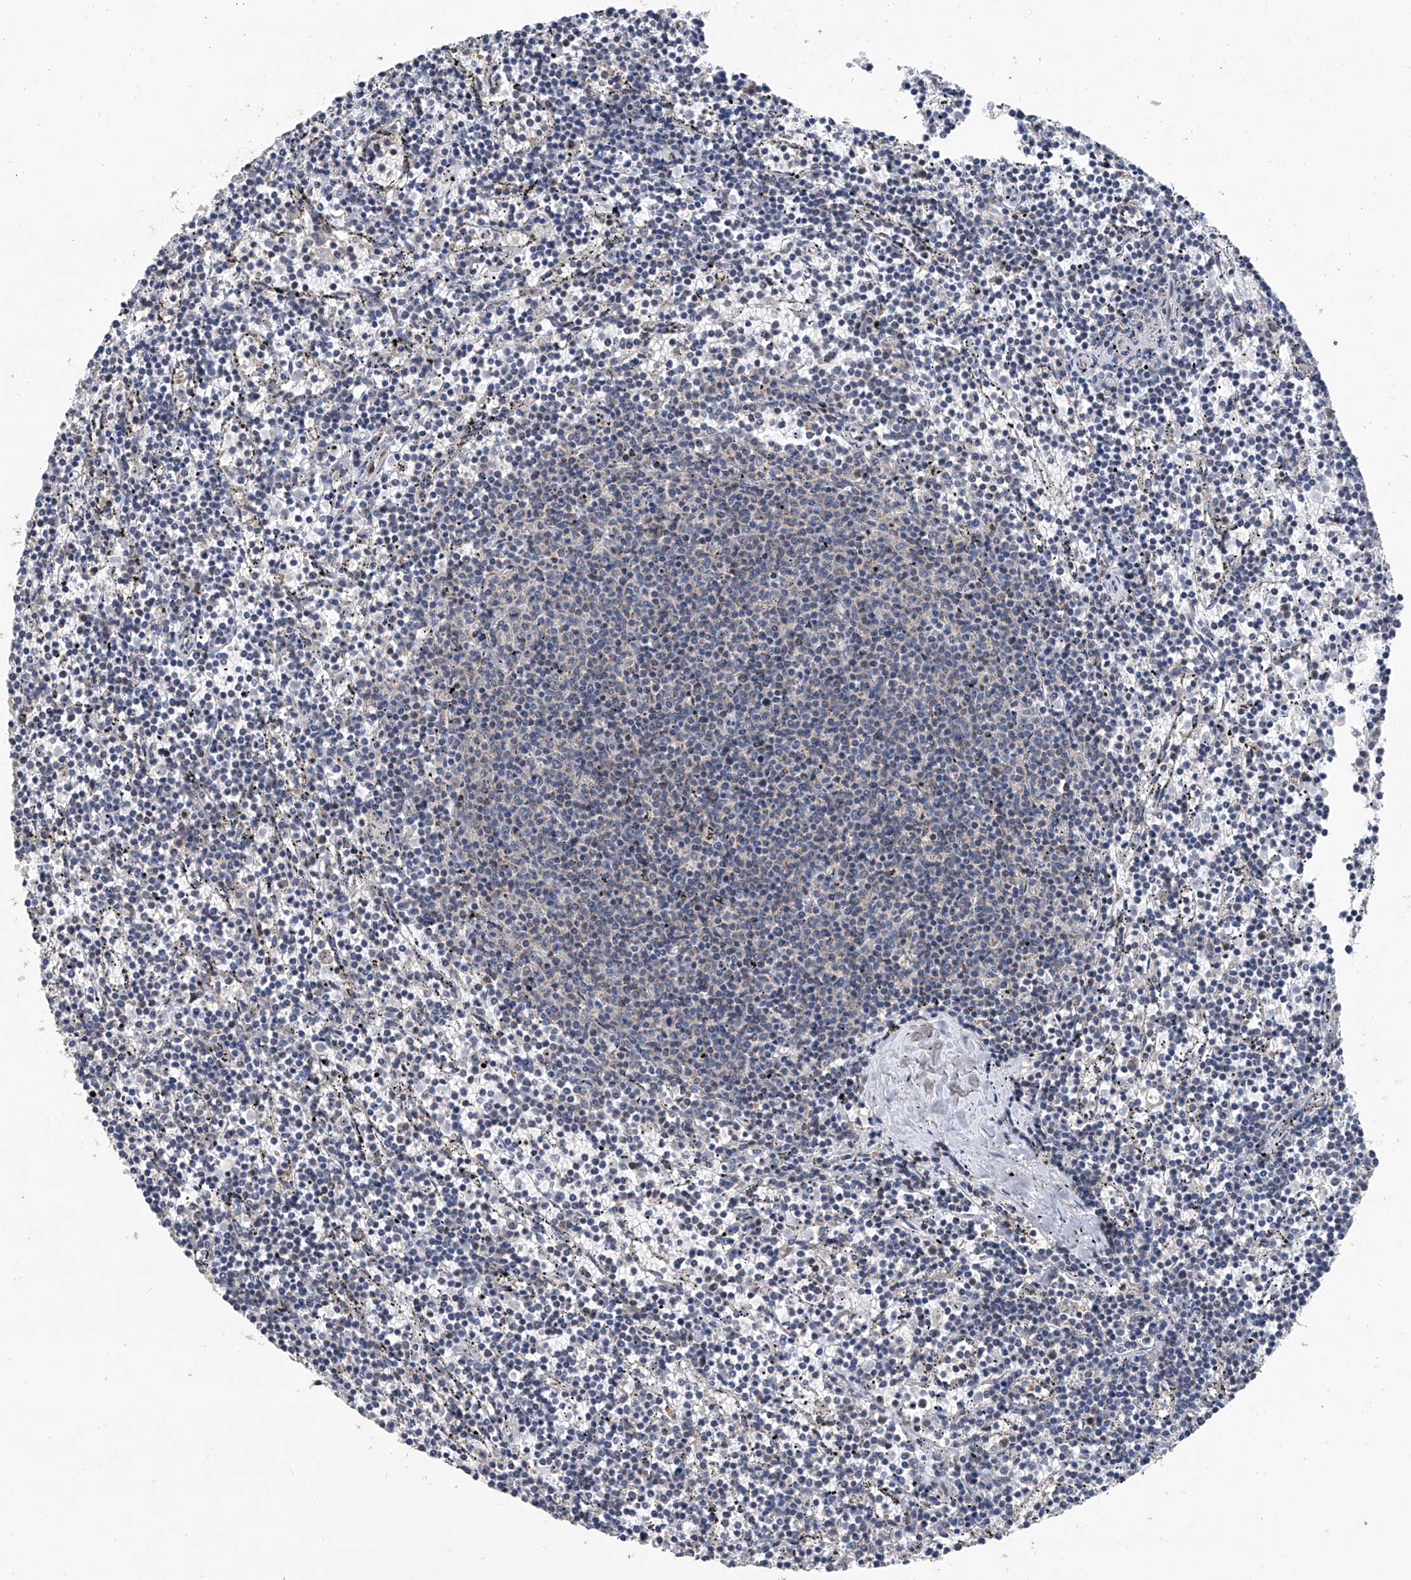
{"staining": {"intensity": "negative", "quantity": "none", "location": "none"}, "tissue": "lymphoma", "cell_type": "Tumor cells", "image_type": "cancer", "snomed": [{"axis": "morphology", "description": "Malignant lymphoma, non-Hodgkin's type, Low grade"}, {"axis": "topography", "description": "Spleen"}], "caption": "Immunohistochemistry (IHC) histopathology image of neoplastic tissue: human lymphoma stained with DAB demonstrates no significant protein expression in tumor cells.", "gene": "BCKDHB", "patient": {"sex": "female", "age": 50}}